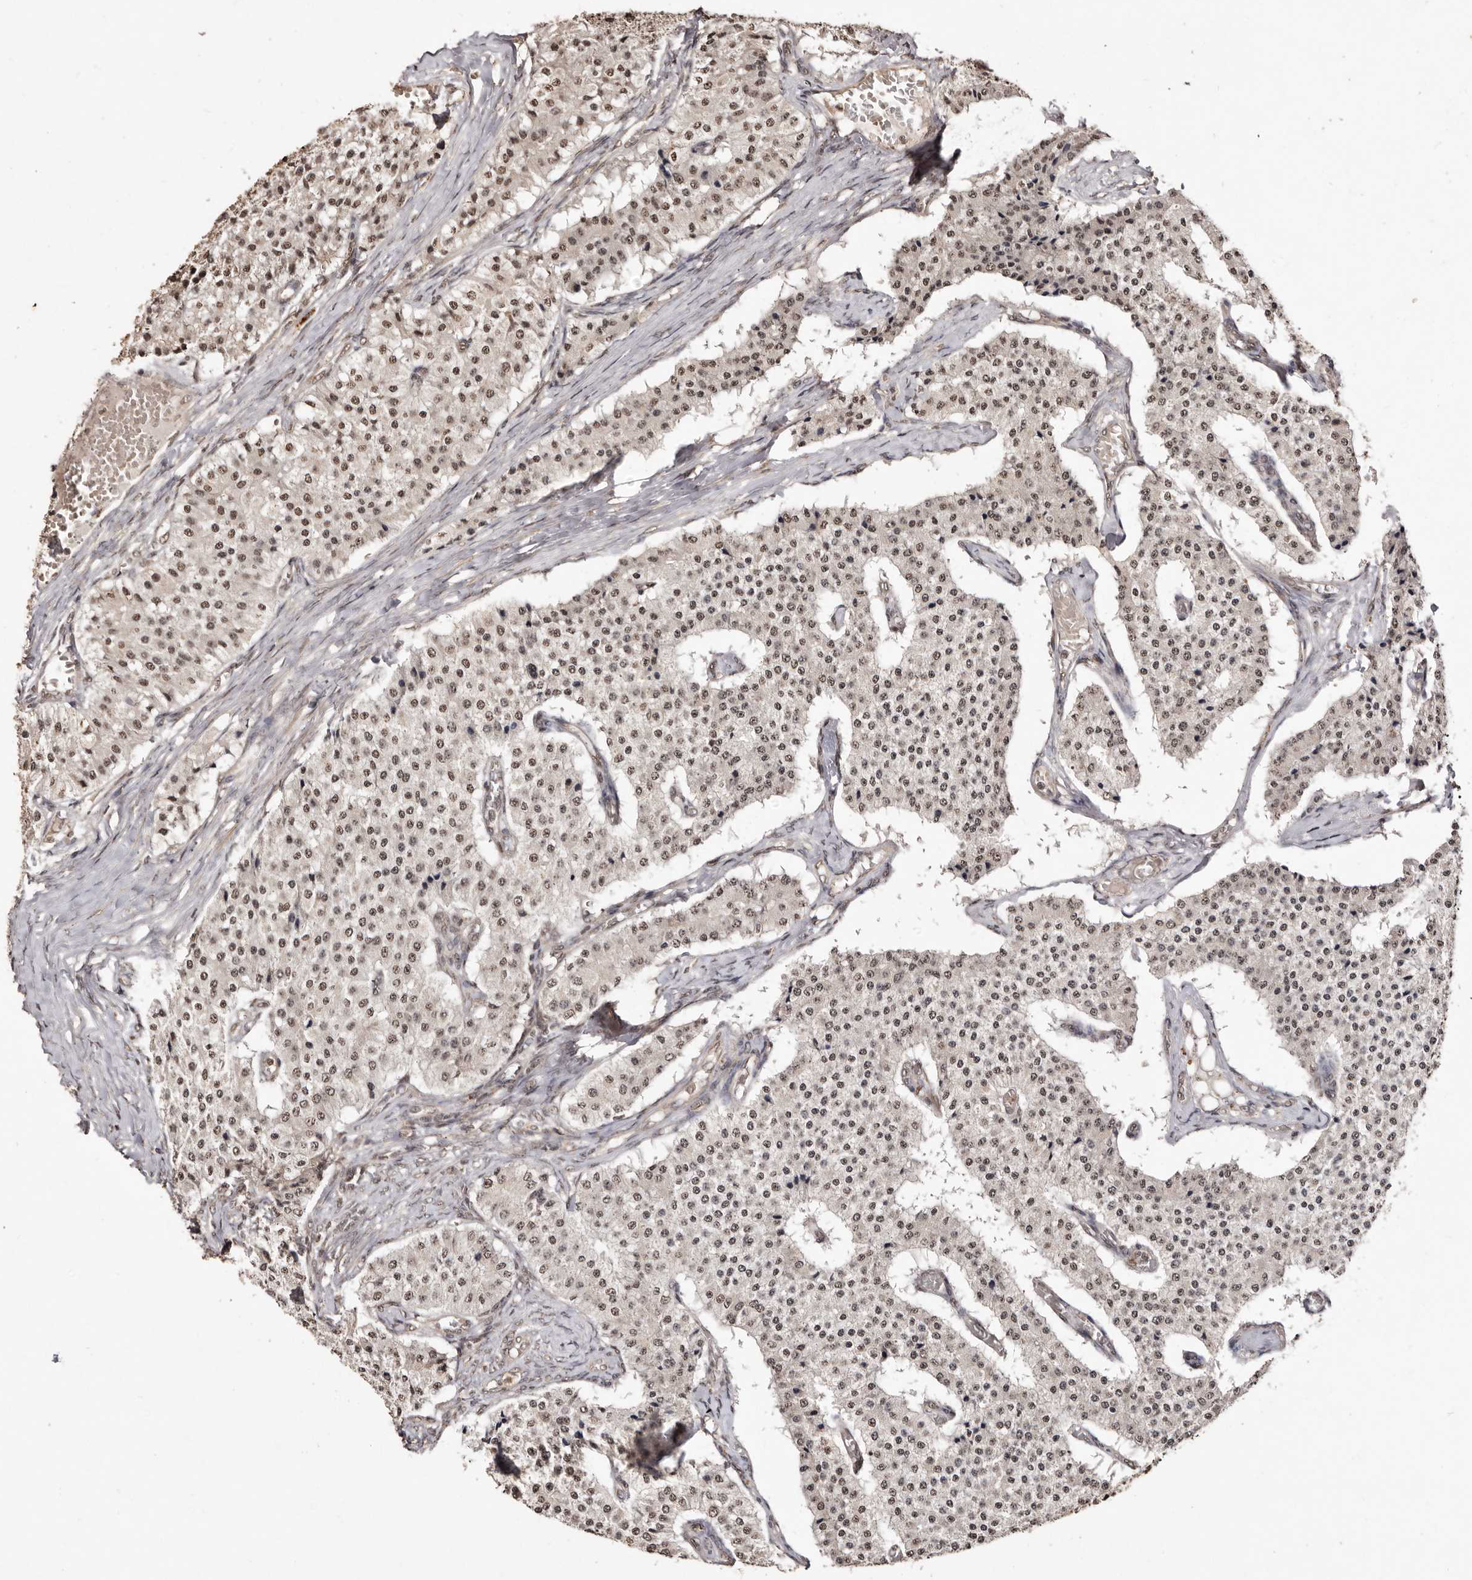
{"staining": {"intensity": "moderate", "quantity": ">75%", "location": "nuclear"}, "tissue": "carcinoid", "cell_type": "Tumor cells", "image_type": "cancer", "snomed": [{"axis": "morphology", "description": "Carcinoid, malignant, NOS"}, {"axis": "topography", "description": "Colon"}], "caption": "Brown immunohistochemical staining in malignant carcinoid reveals moderate nuclear expression in about >75% of tumor cells.", "gene": "NOTCH1", "patient": {"sex": "female", "age": 52}}